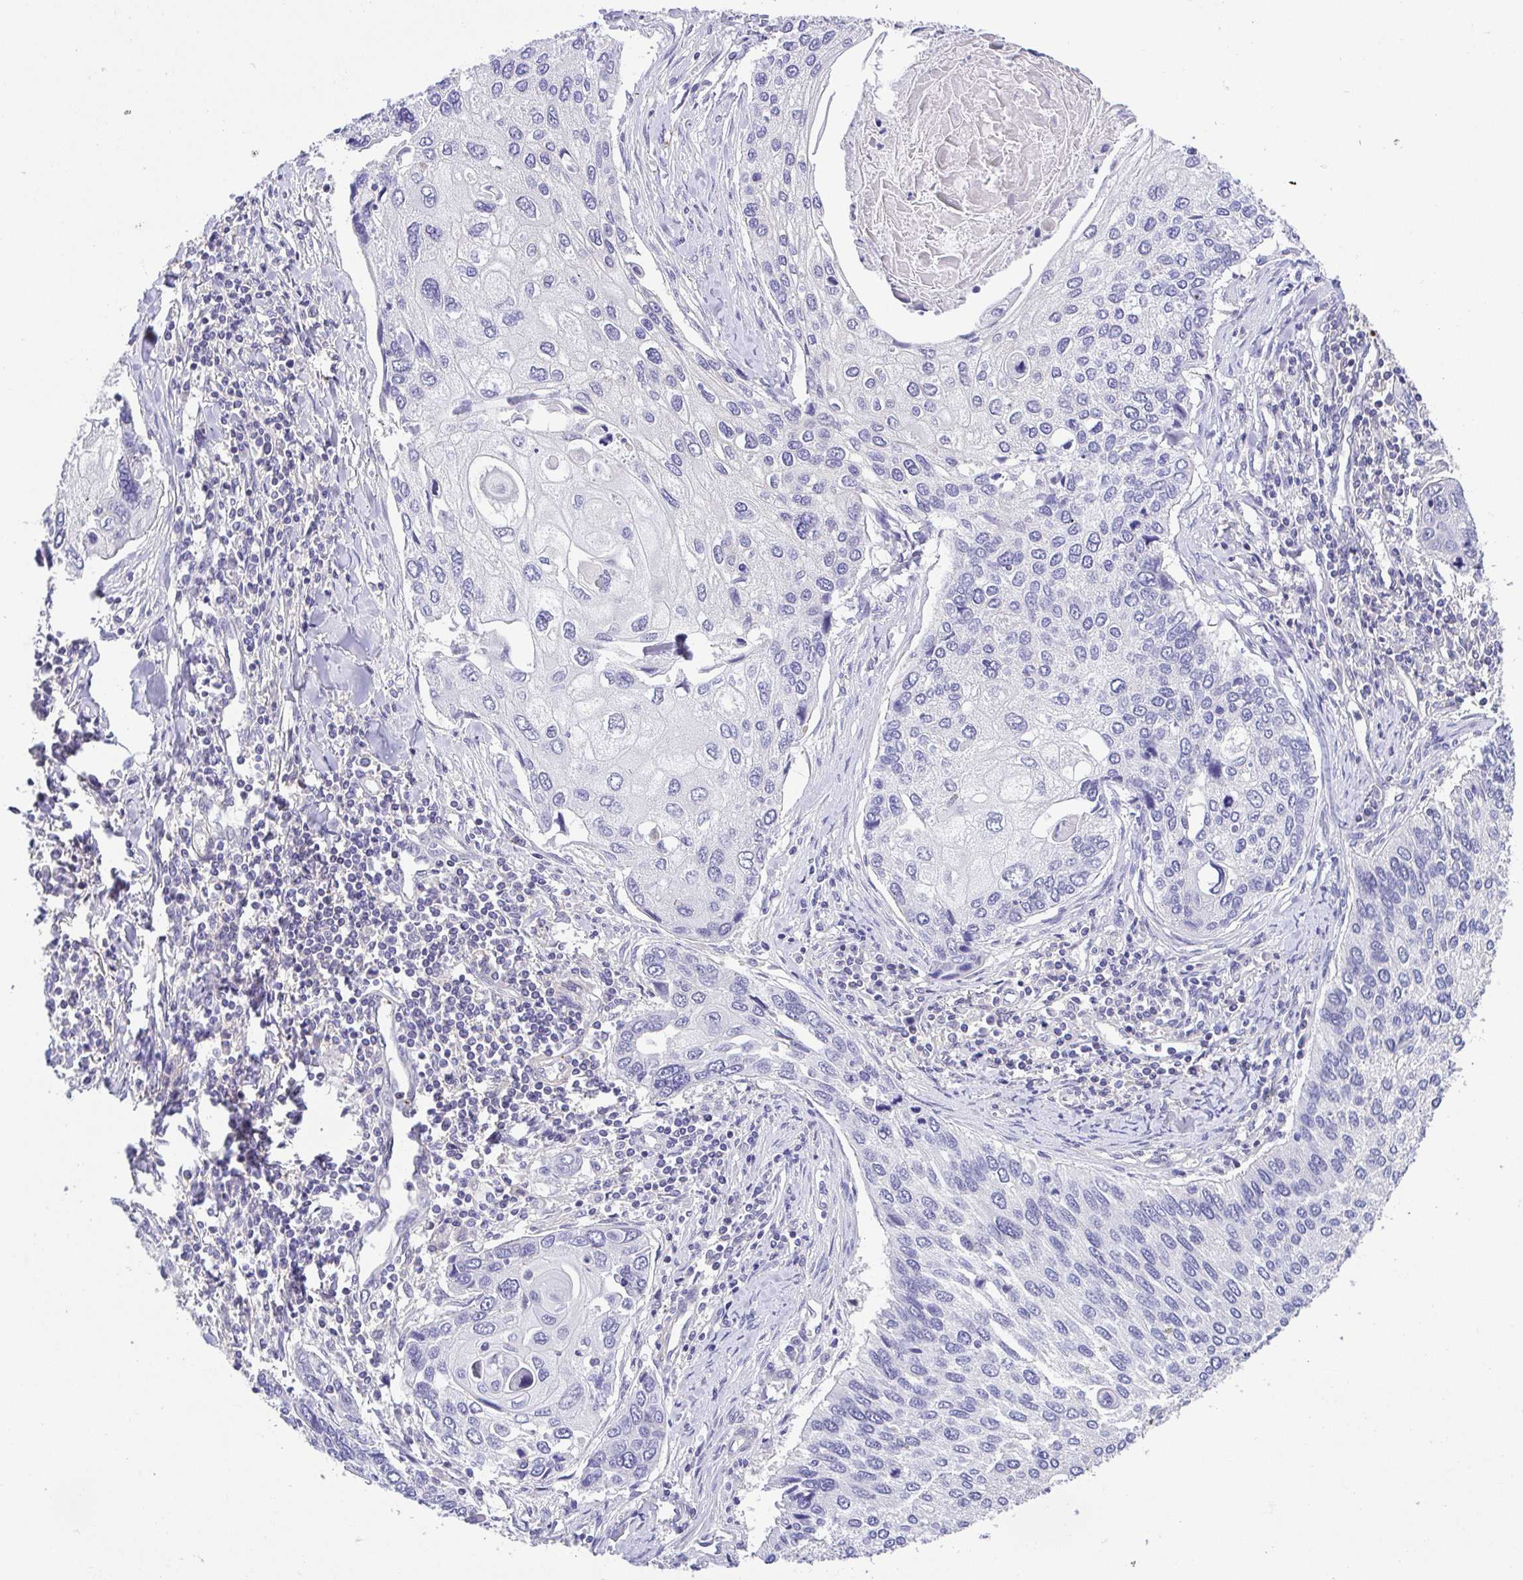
{"staining": {"intensity": "negative", "quantity": "none", "location": "none"}, "tissue": "lung cancer", "cell_type": "Tumor cells", "image_type": "cancer", "snomed": [{"axis": "morphology", "description": "Squamous cell carcinoma, NOS"}, {"axis": "morphology", "description": "Squamous cell carcinoma, metastatic, NOS"}, {"axis": "topography", "description": "Lung"}], "caption": "Metastatic squamous cell carcinoma (lung) was stained to show a protein in brown. There is no significant staining in tumor cells.", "gene": "PRR14L", "patient": {"sex": "male", "age": 63}}